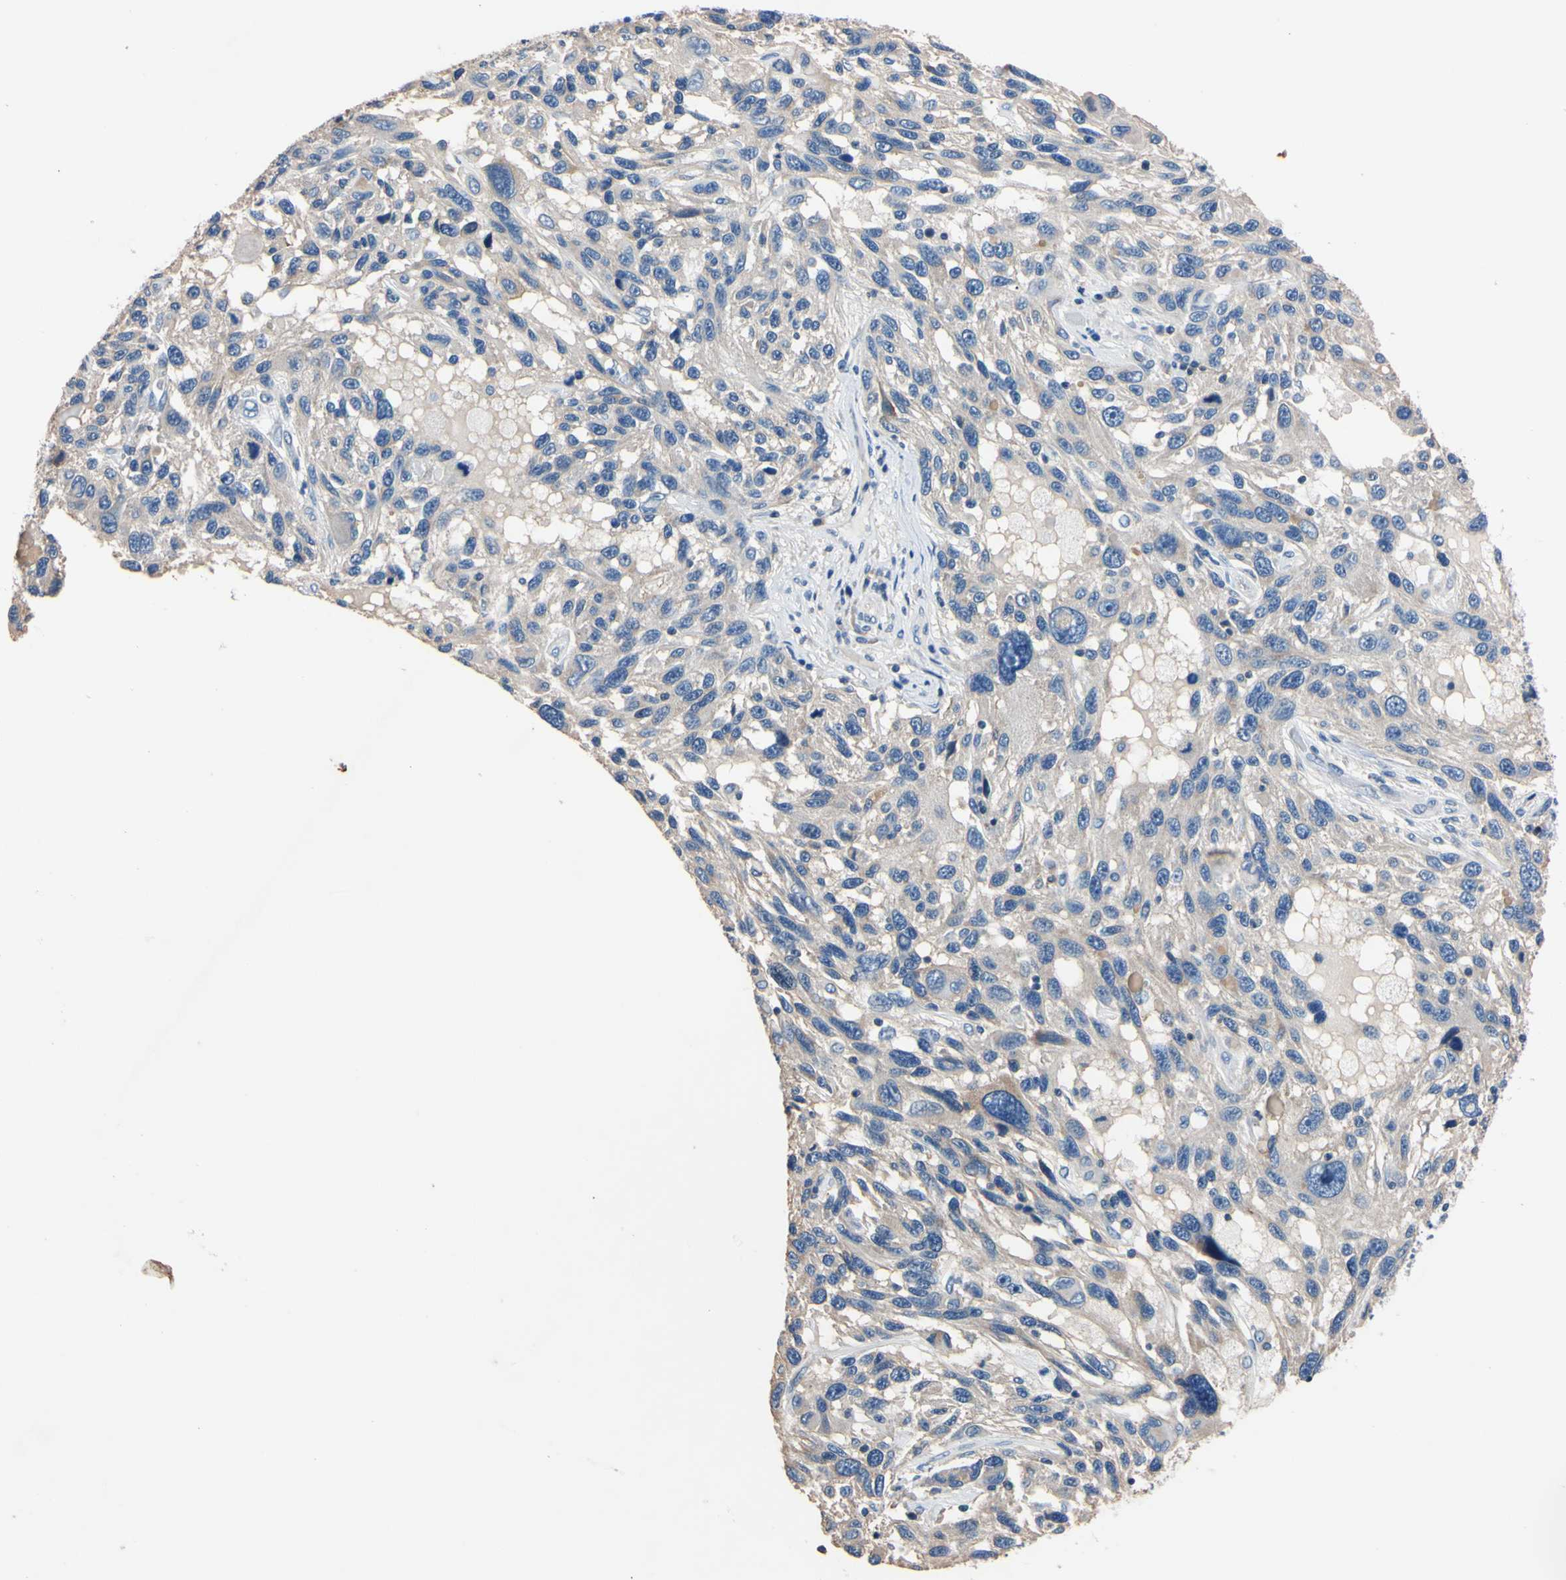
{"staining": {"intensity": "negative", "quantity": "none", "location": "none"}, "tissue": "melanoma", "cell_type": "Tumor cells", "image_type": "cancer", "snomed": [{"axis": "morphology", "description": "Malignant melanoma, NOS"}, {"axis": "topography", "description": "Skin"}], "caption": "There is no significant staining in tumor cells of melanoma.", "gene": "PNKD", "patient": {"sex": "male", "age": 53}}